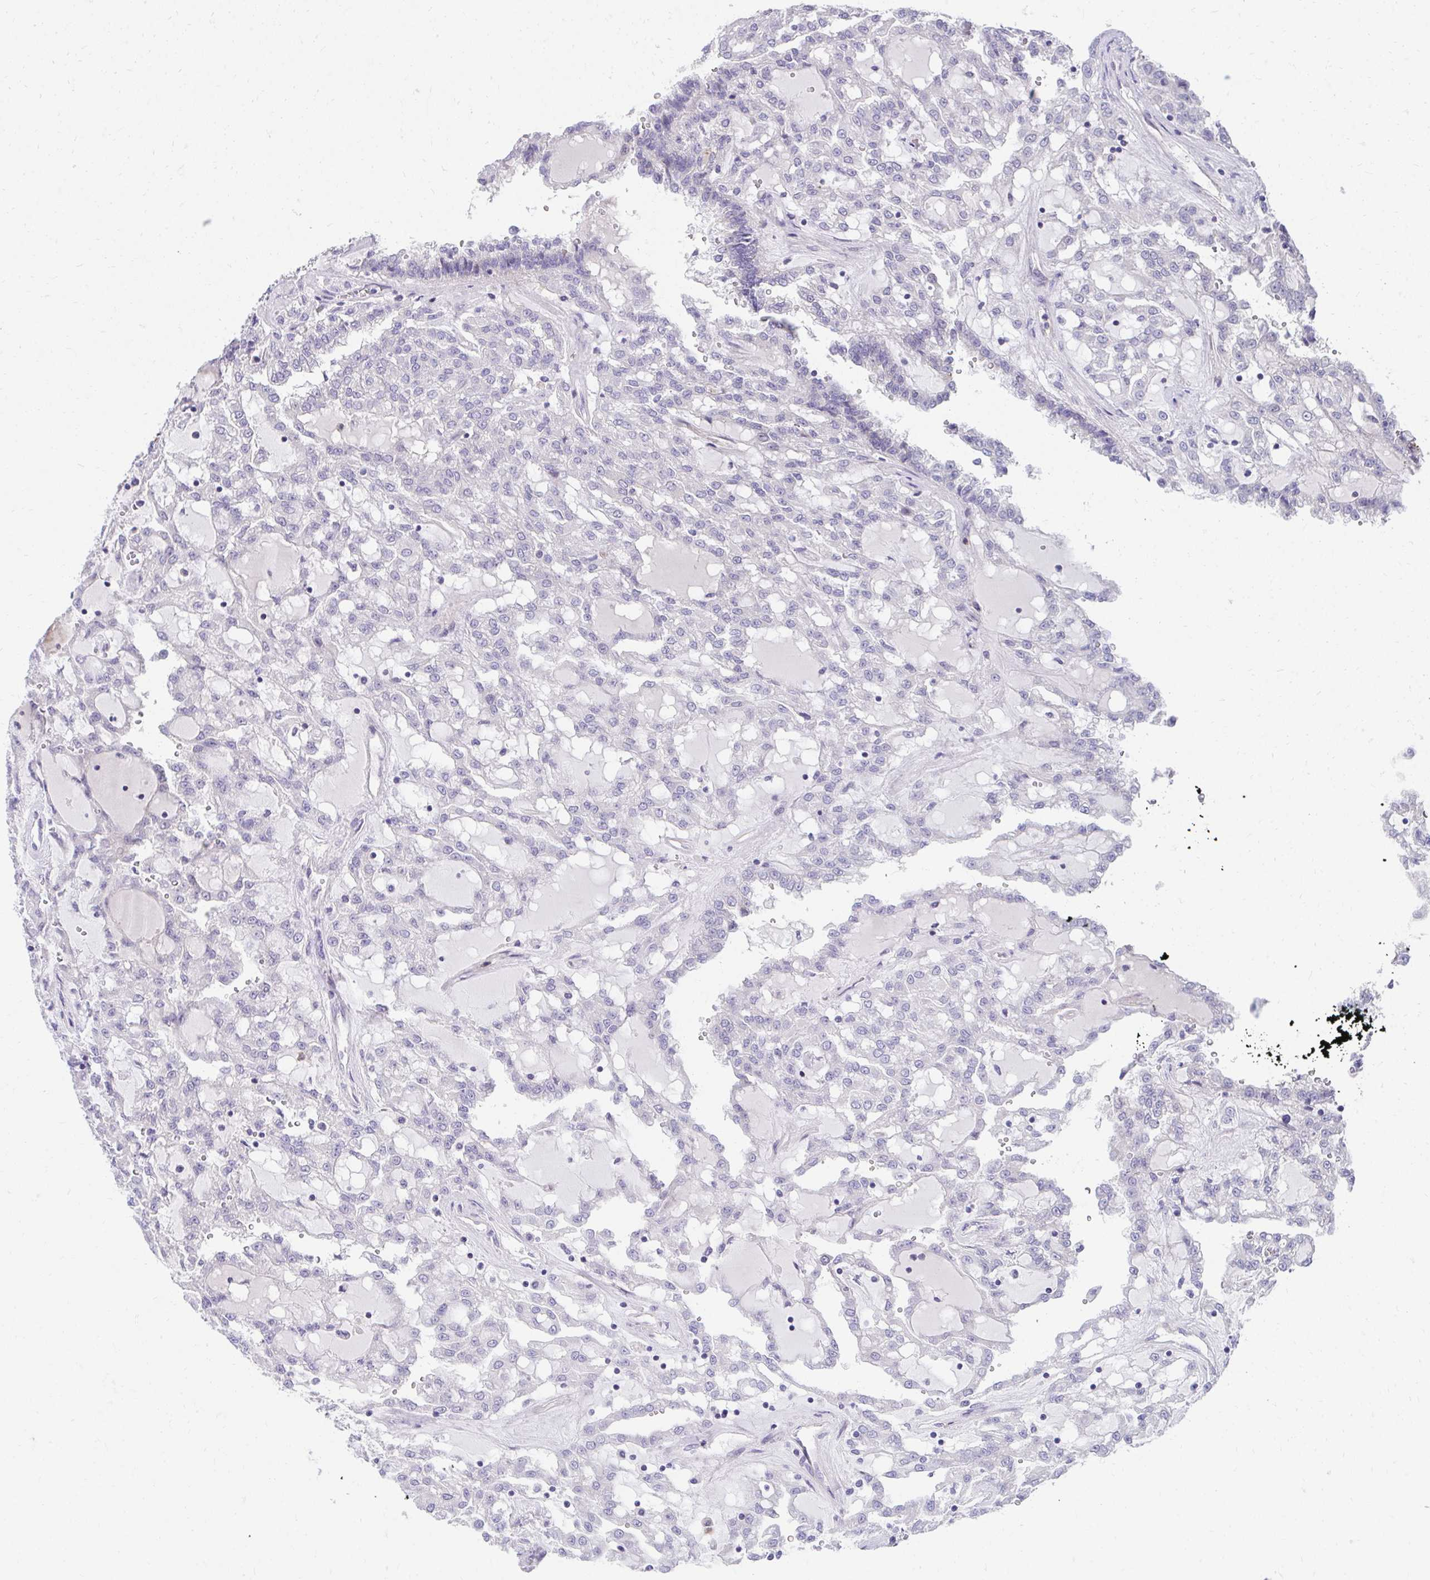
{"staining": {"intensity": "negative", "quantity": "none", "location": "none"}, "tissue": "renal cancer", "cell_type": "Tumor cells", "image_type": "cancer", "snomed": [{"axis": "morphology", "description": "Adenocarcinoma, NOS"}, {"axis": "topography", "description": "Kidney"}], "caption": "DAB immunohistochemical staining of human renal cancer shows no significant staining in tumor cells. The staining was performed using DAB (3,3'-diaminobenzidine) to visualize the protein expression in brown, while the nuclei were stained in blue with hematoxylin (Magnification: 20x).", "gene": "SLAMF7", "patient": {"sex": "male", "age": 63}}